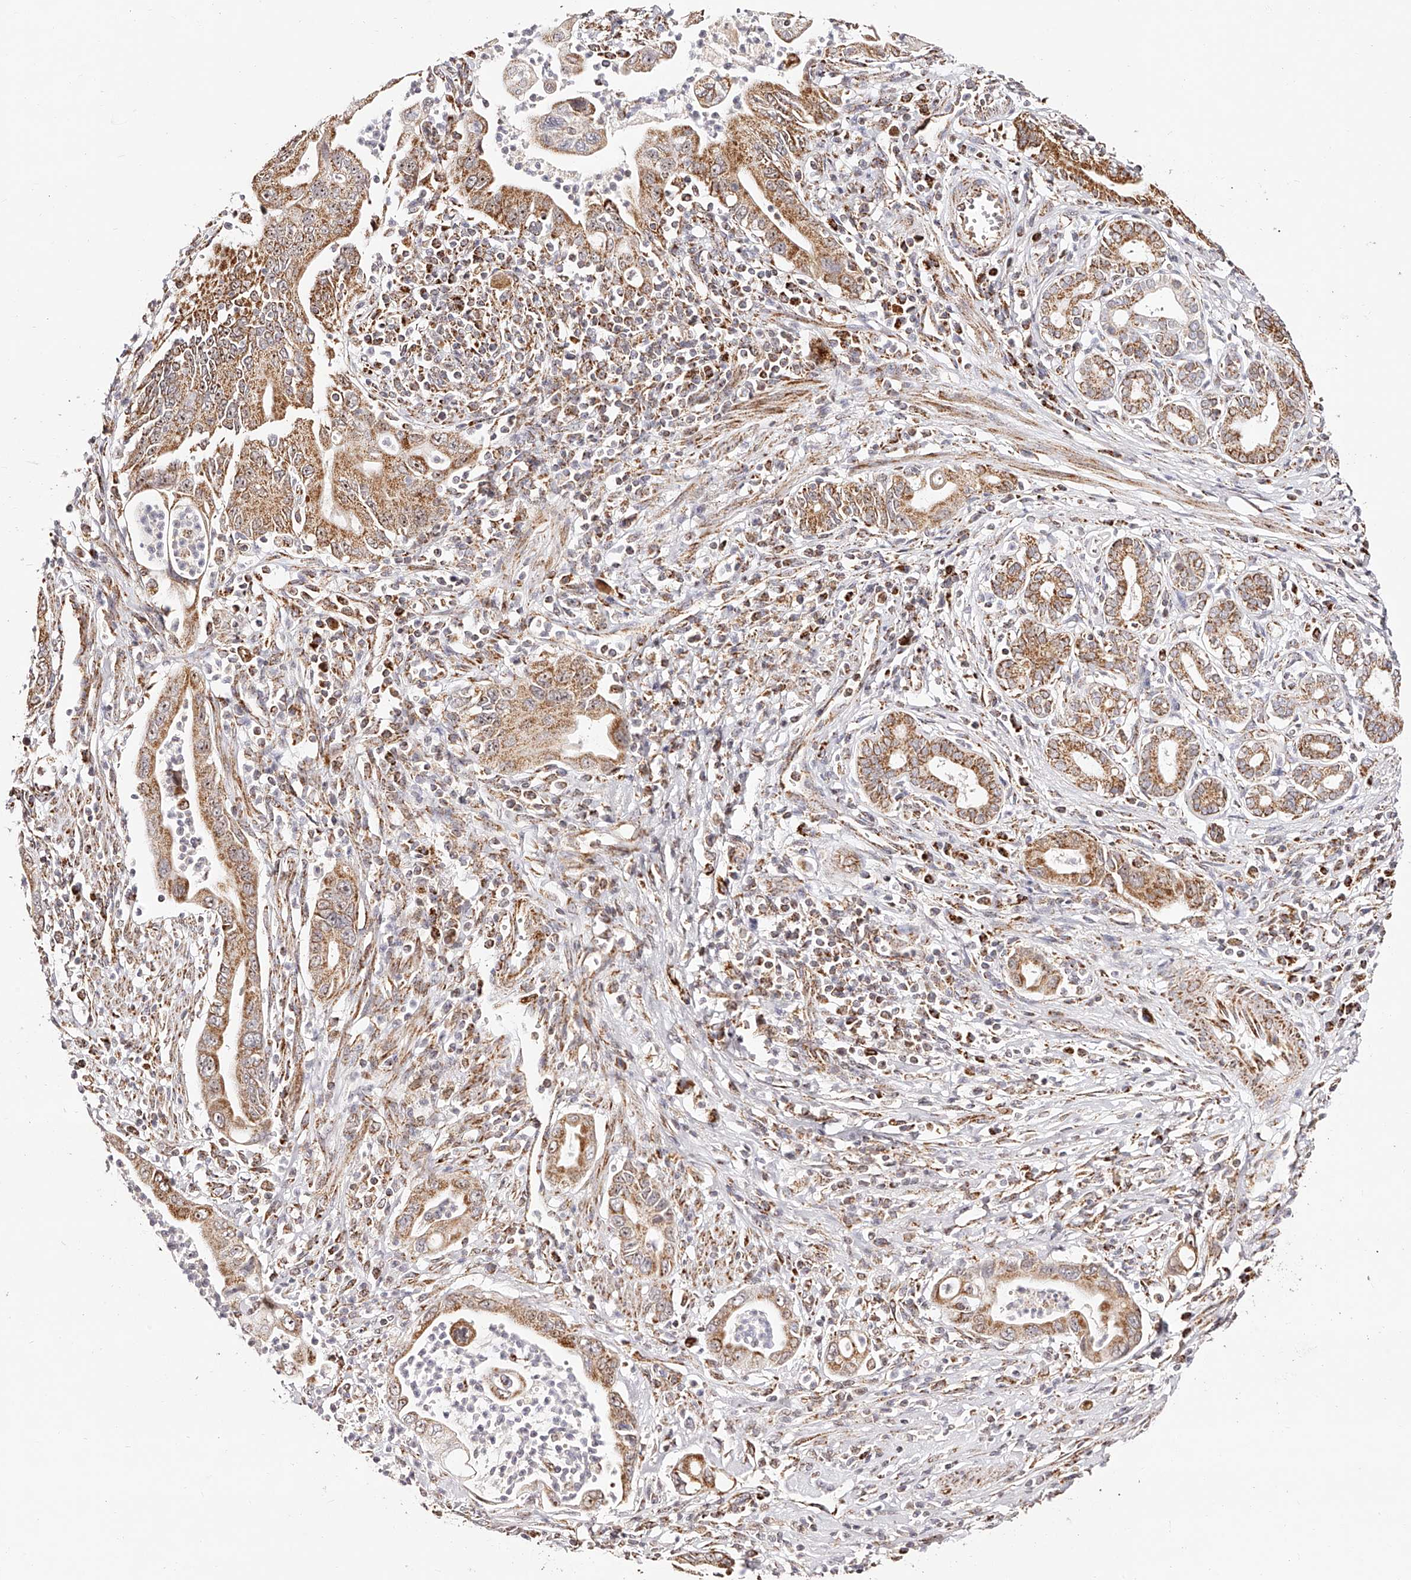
{"staining": {"intensity": "moderate", "quantity": ">75%", "location": "cytoplasmic/membranous"}, "tissue": "pancreatic cancer", "cell_type": "Tumor cells", "image_type": "cancer", "snomed": [{"axis": "morphology", "description": "Adenocarcinoma, NOS"}, {"axis": "topography", "description": "Pancreas"}], "caption": "Brown immunohistochemical staining in human pancreatic cancer (adenocarcinoma) displays moderate cytoplasmic/membranous expression in approximately >75% of tumor cells.", "gene": "NDUFV3", "patient": {"sex": "male", "age": 78}}